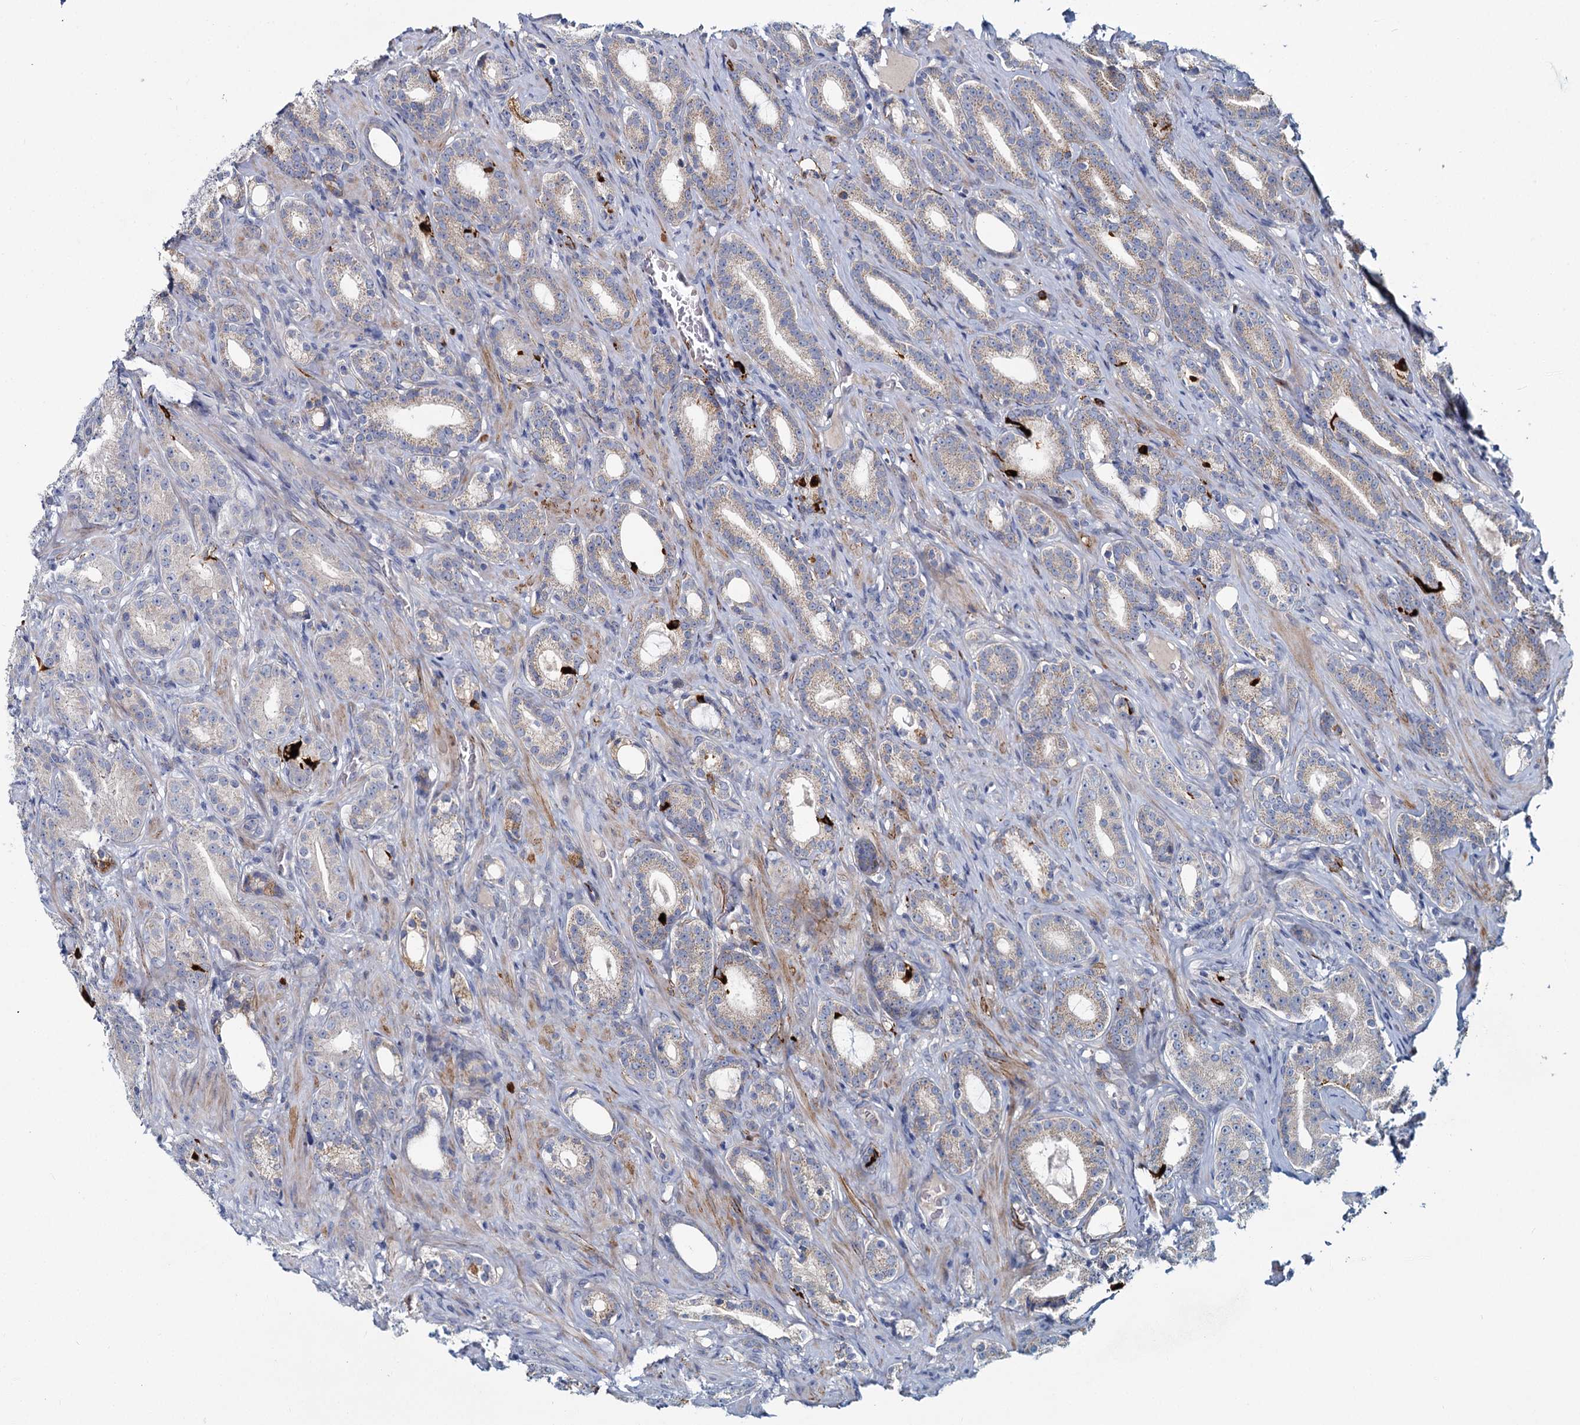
{"staining": {"intensity": "strong", "quantity": "<25%", "location": "cytoplasmic/membranous"}, "tissue": "prostate cancer", "cell_type": "Tumor cells", "image_type": "cancer", "snomed": [{"axis": "morphology", "description": "Adenocarcinoma, Low grade"}, {"axis": "topography", "description": "Prostate"}], "caption": "Brown immunohistochemical staining in human prostate adenocarcinoma (low-grade) demonstrates strong cytoplasmic/membranous positivity in about <25% of tumor cells.", "gene": "DCUN1D2", "patient": {"sex": "male", "age": 71}}